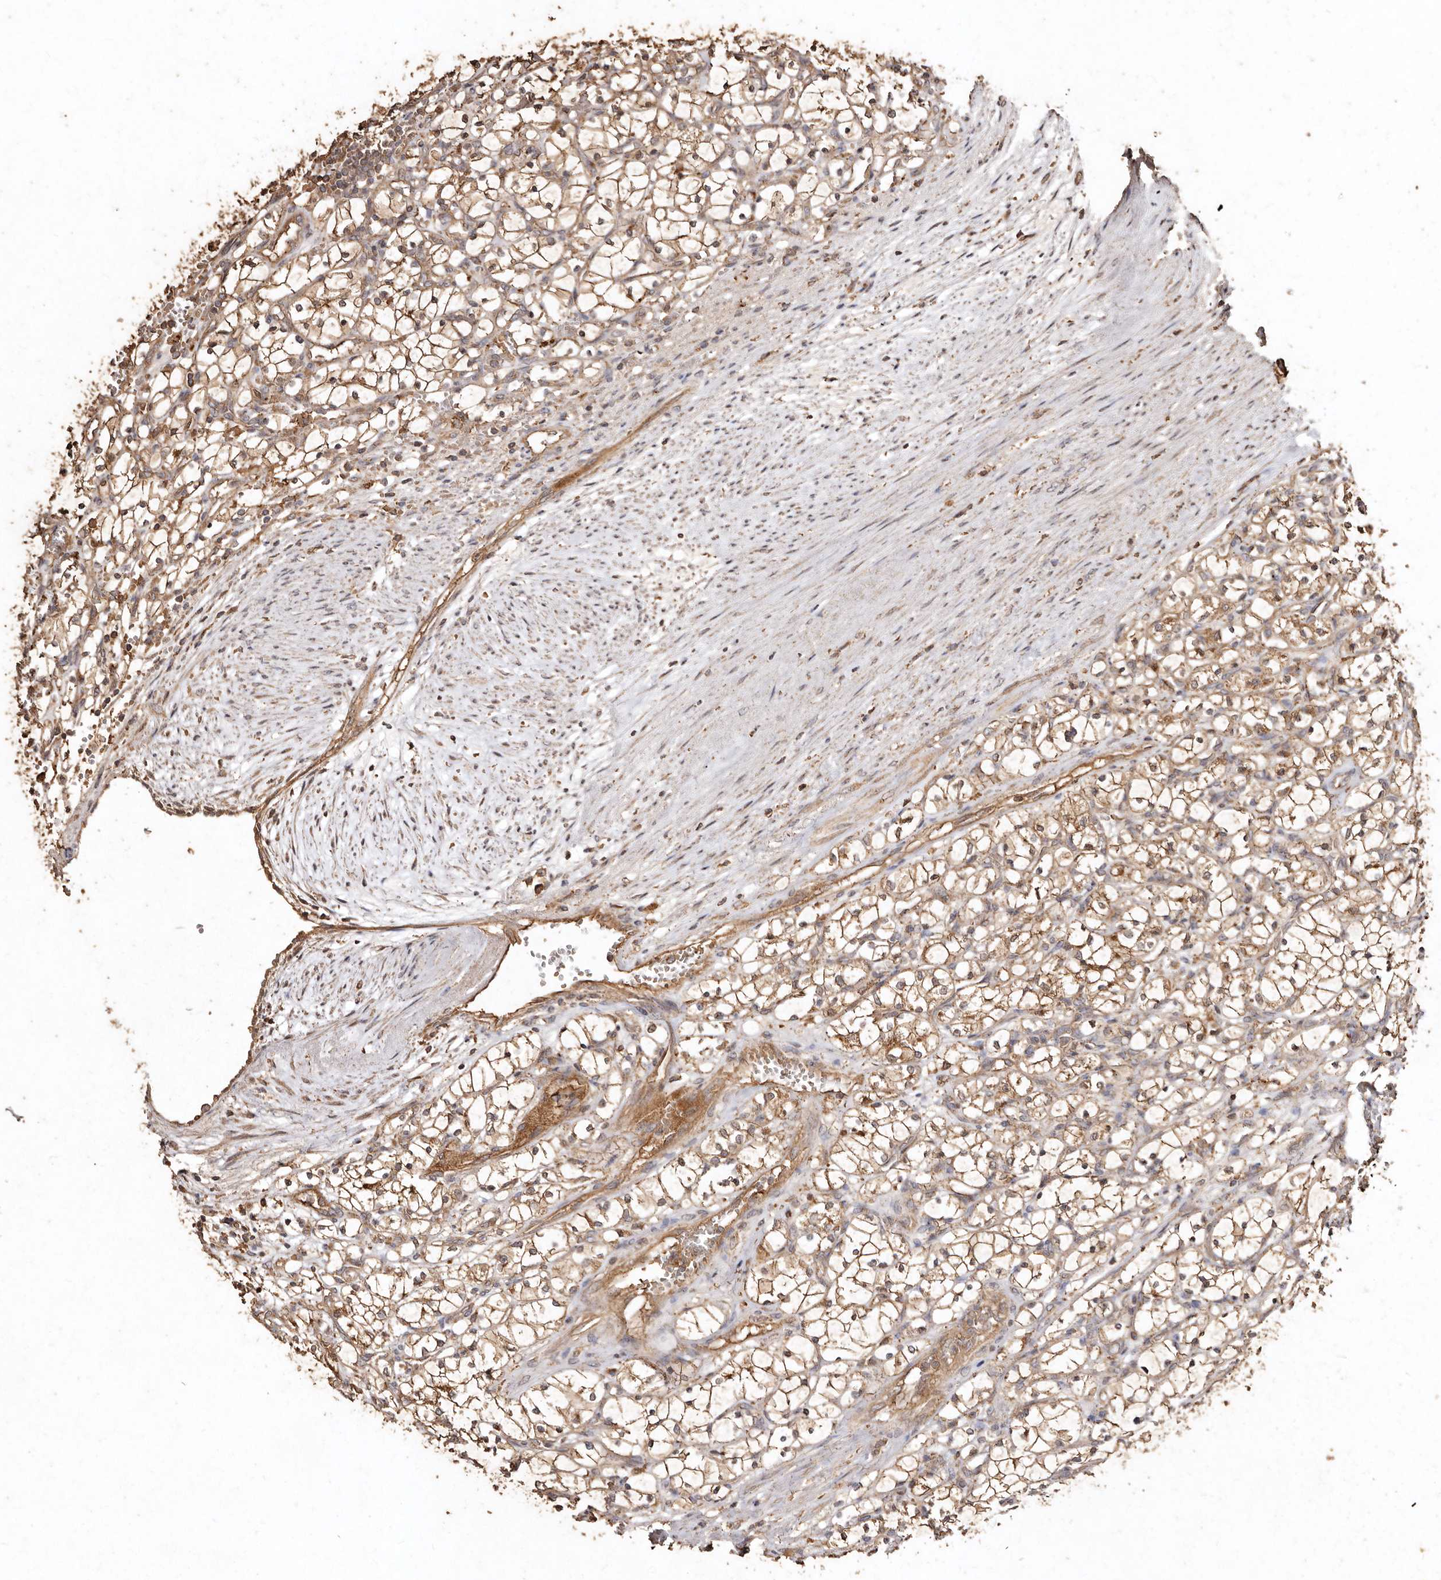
{"staining": {"intensity": "moderate", "quantity": ">75%", "location": "cytoplasmic/membranous"}, "tissue": "renal cancer", "cell_type": "Tumor cells", "image_type": "cancer", "snomed": [{"axis": "morphology", "description": "Adenocarcinoma, NOS"}, {"axis": "topography", "description": "Kidney"}], "caption": "This is an image of immunohistochemistry staining of adenocarcinoma (renal), which shows moderate staining in the cytoplasmic/membranous of tumor cells.", "gene": "FARS2", "patient": {"sex": "female", "age": 69}}